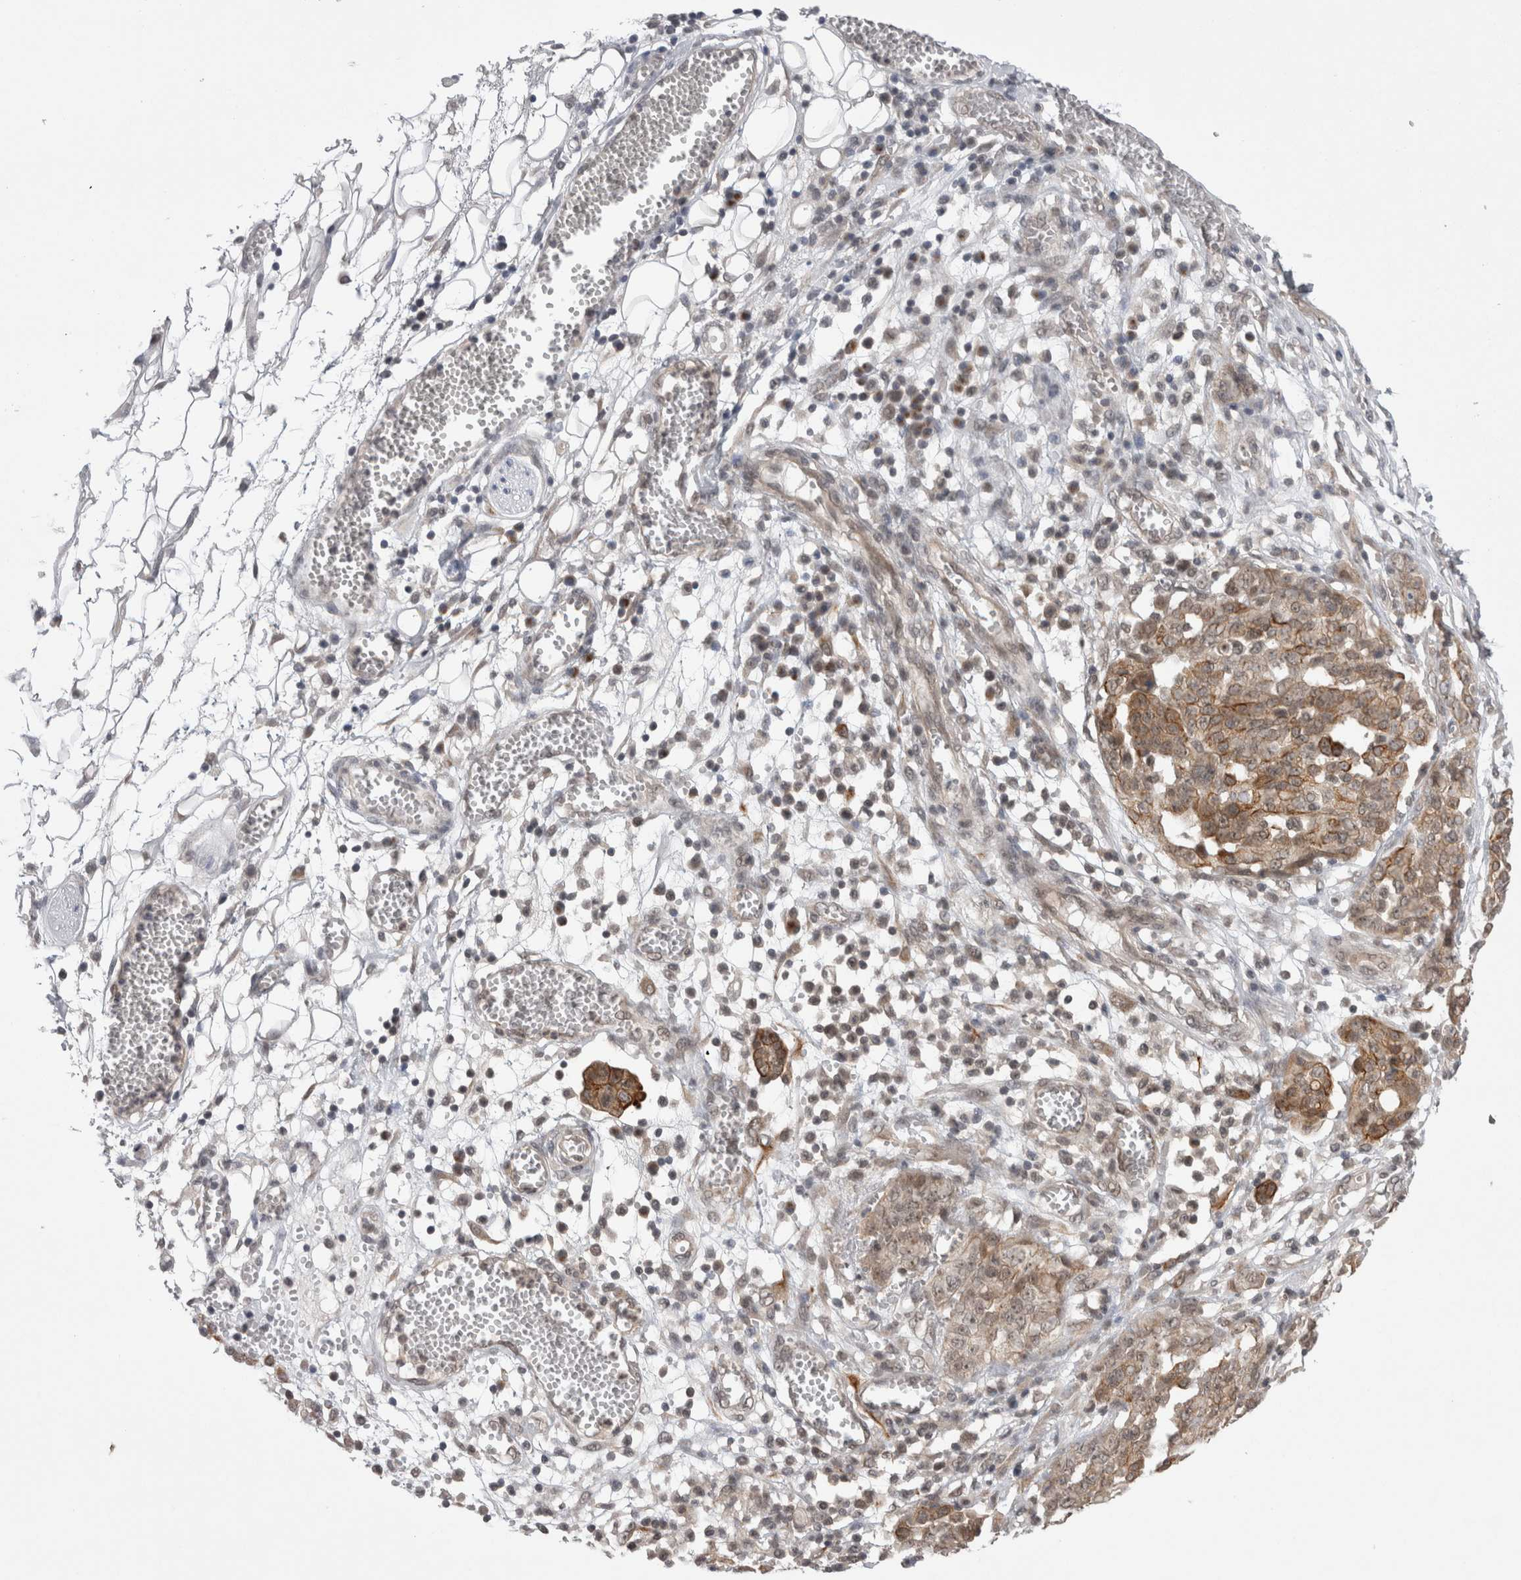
{"staining": {"intensity": "moderate", "quantity": ">75%", "location": "cytoplasmic/membranous"}, "tissue": "ovarian cancer", "cell_type": "Tumor cells", "image_type": "cancer", "snomed": [{"axis": "morphology", "description": "Cystadenocarcinoma, serous, NOS"}, {"axis": "topography", "description": "Soft tissue"}, {"axis": "topography", "description": "Ovary"}], "caption": "Immunohistochemical staining of human serous cystadenocarcinoma (ovarian) exhibits medium levels of moderate cytoplasmic/membranous expression in approximately >75% of tumor cells.", "gene": "ZNF341", "patient": {"sex": "female", "age": 57}}